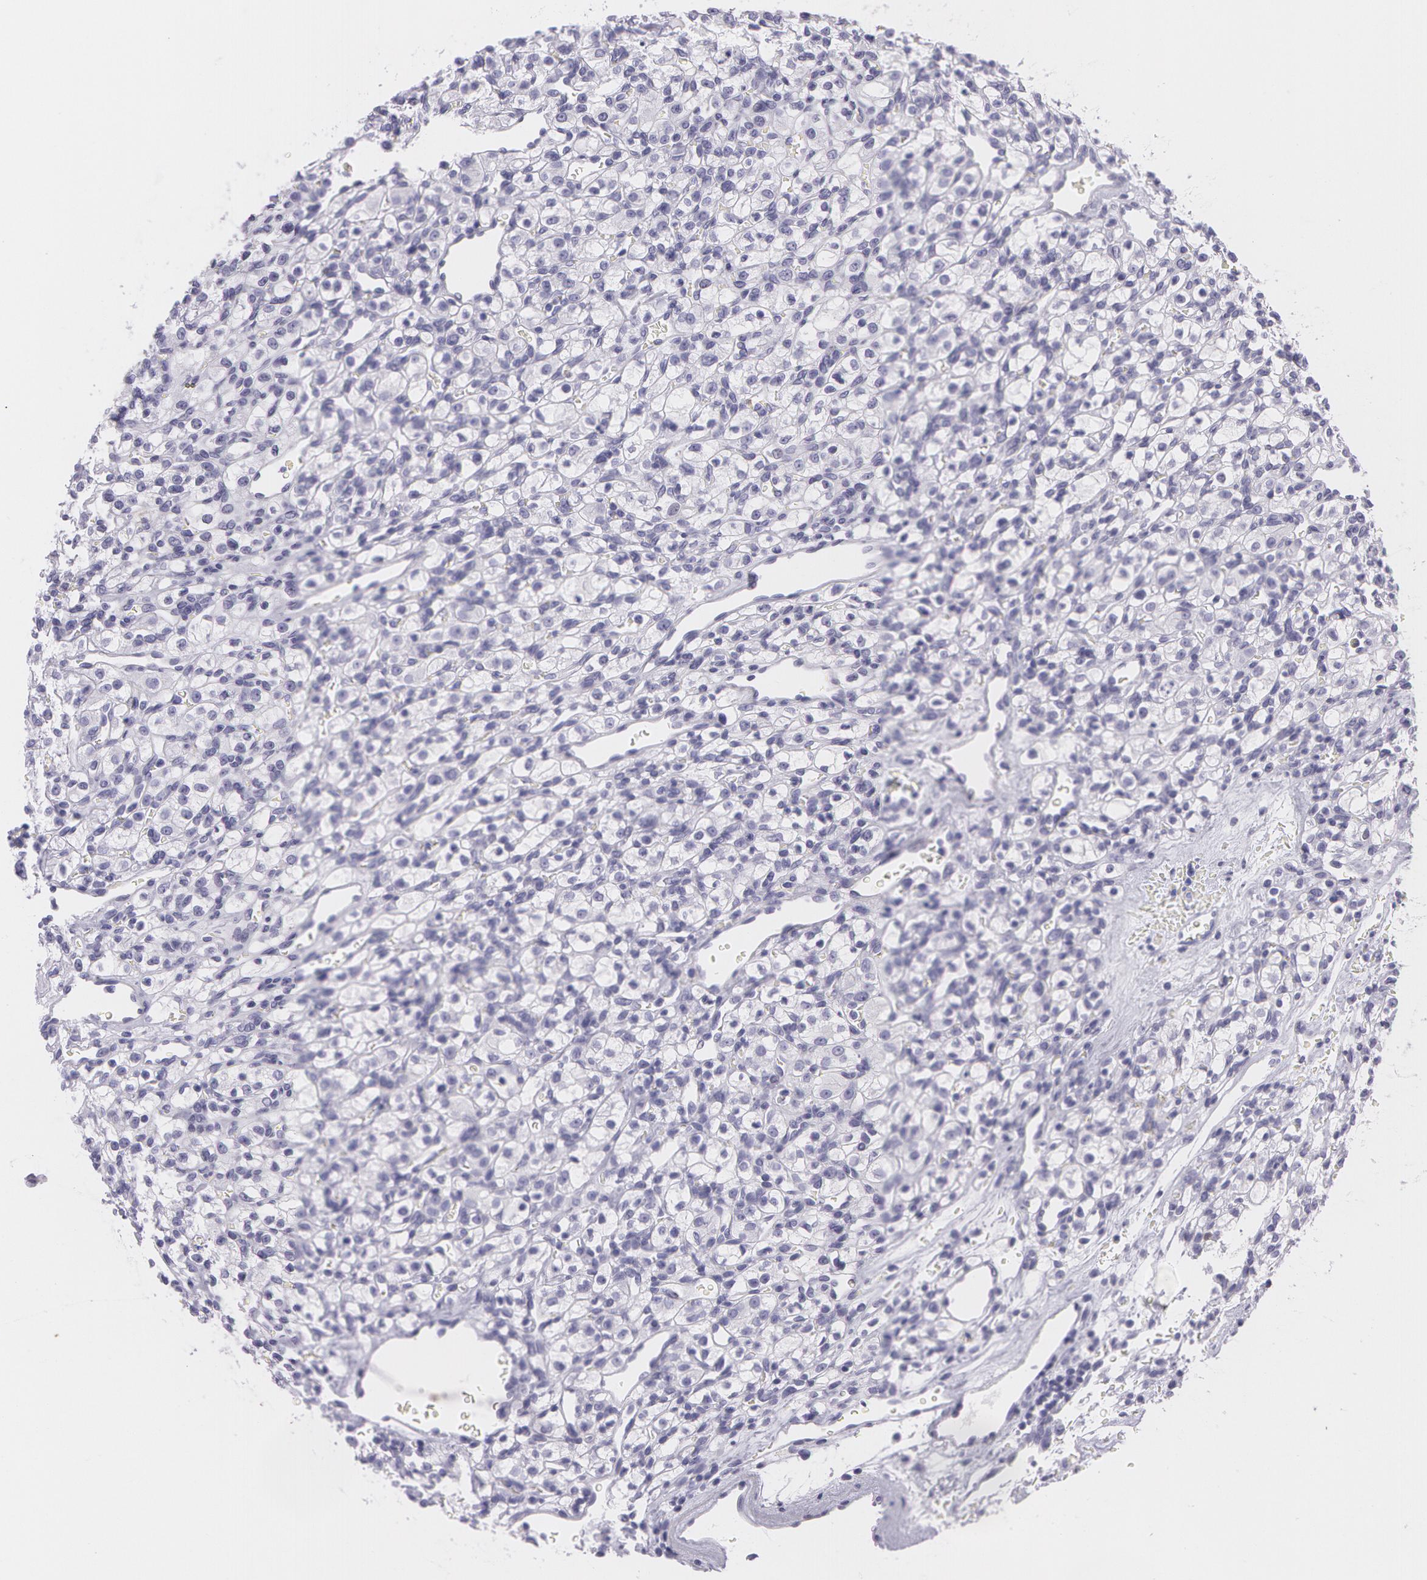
{"staining": {"intensity": "negative", "quantity": "none", "location": "none"}, "tissue": "renal cancer", "cell_type": "Tumor cells", "image_type": "cancer", "snomed": [{"axis": "morphology", "description": "Adenocarcinoma, NOS"}, {"axis": "topography", "description": "Kidney"}], "caption": "IHC micrograph of renal cancer (adenocarcinoma) stained for a protein (brown), which exhibits no expression in tumor cells.", "gene": "SNCG", "patient": {"sex": "female", "age": 62}}